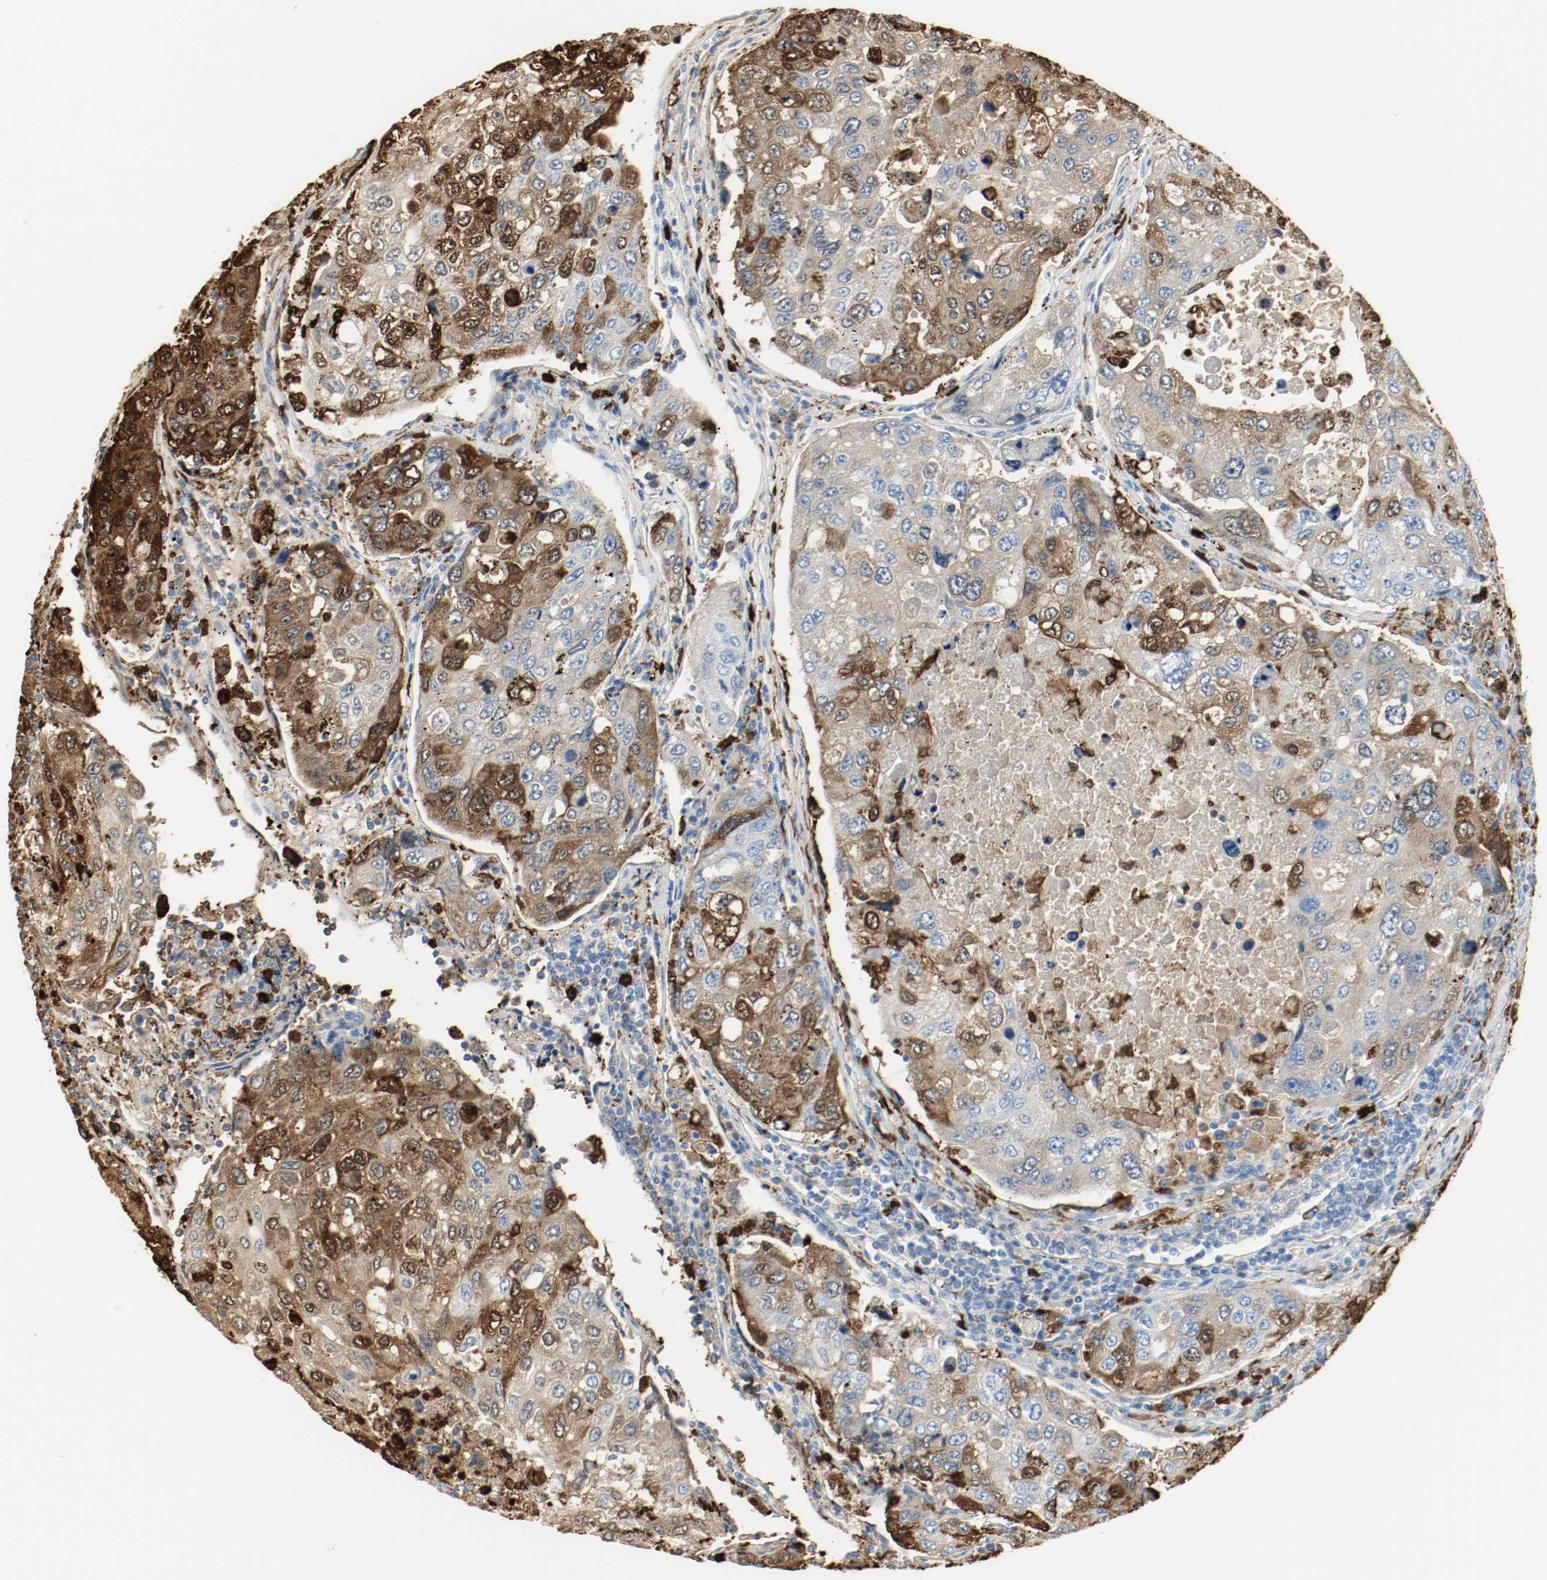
{"staining": {"intensity": "moderate", "quantity": "25%-75%", "location": "cytoplasmic/membranous"}, "tissue": "urothelial cancer", "cell_type": "Tumor cells", "image_type": "cancer", "snomed": [{"axis": "morphology", "description": "Urothelial carcinoma, High grade"}, {"axis": "topography", "description": "Lymph node"}, {"axis": "topography", "description": "Urinary bladder"}], "caption": "Urothelial cancer stained with a brown dye exhibits moderate cytoplasmic/membranous positive expression in approximately 25%-75% of tumor cells.", "gene": "S100A9", "patient": {"sex": "male", "age": 51}}